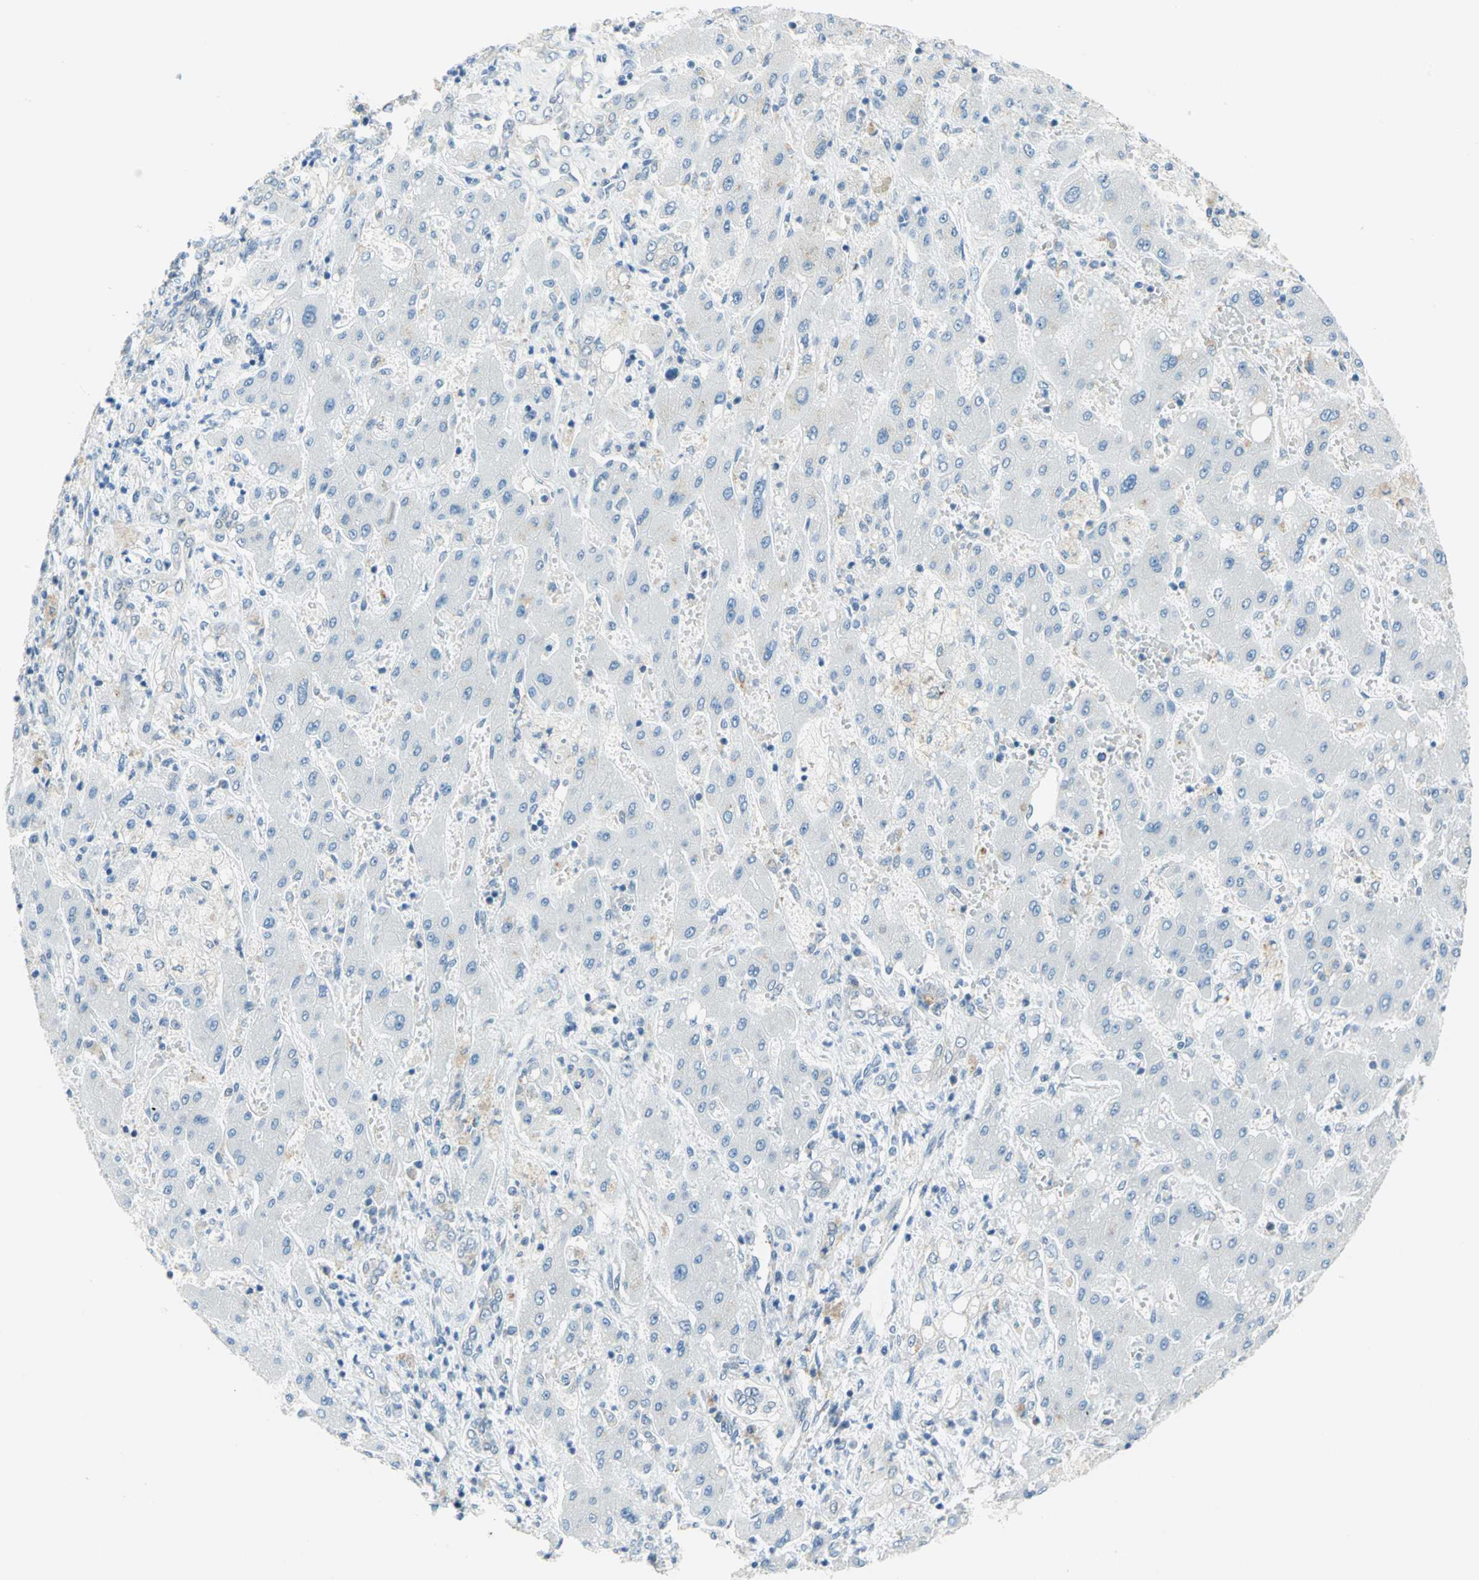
{"staining": {"intensity": "negative", "quantity": "none", "location": "none"}, "tissue": "liver cancer", "cell_type": "Tumor cells", "image_type": "cancer", "snomed": [{"axis": "morphology", "description": "Cholangiocarcinoma"}, {"axis": "topography", "description": "Liver"}], "caption": "Micrograph shows no significant protein positivity in tumor cells of cholangiocarcinoma (liver).", "gene": "PIN1", "patient": {"sex": "male", "age": 50}}